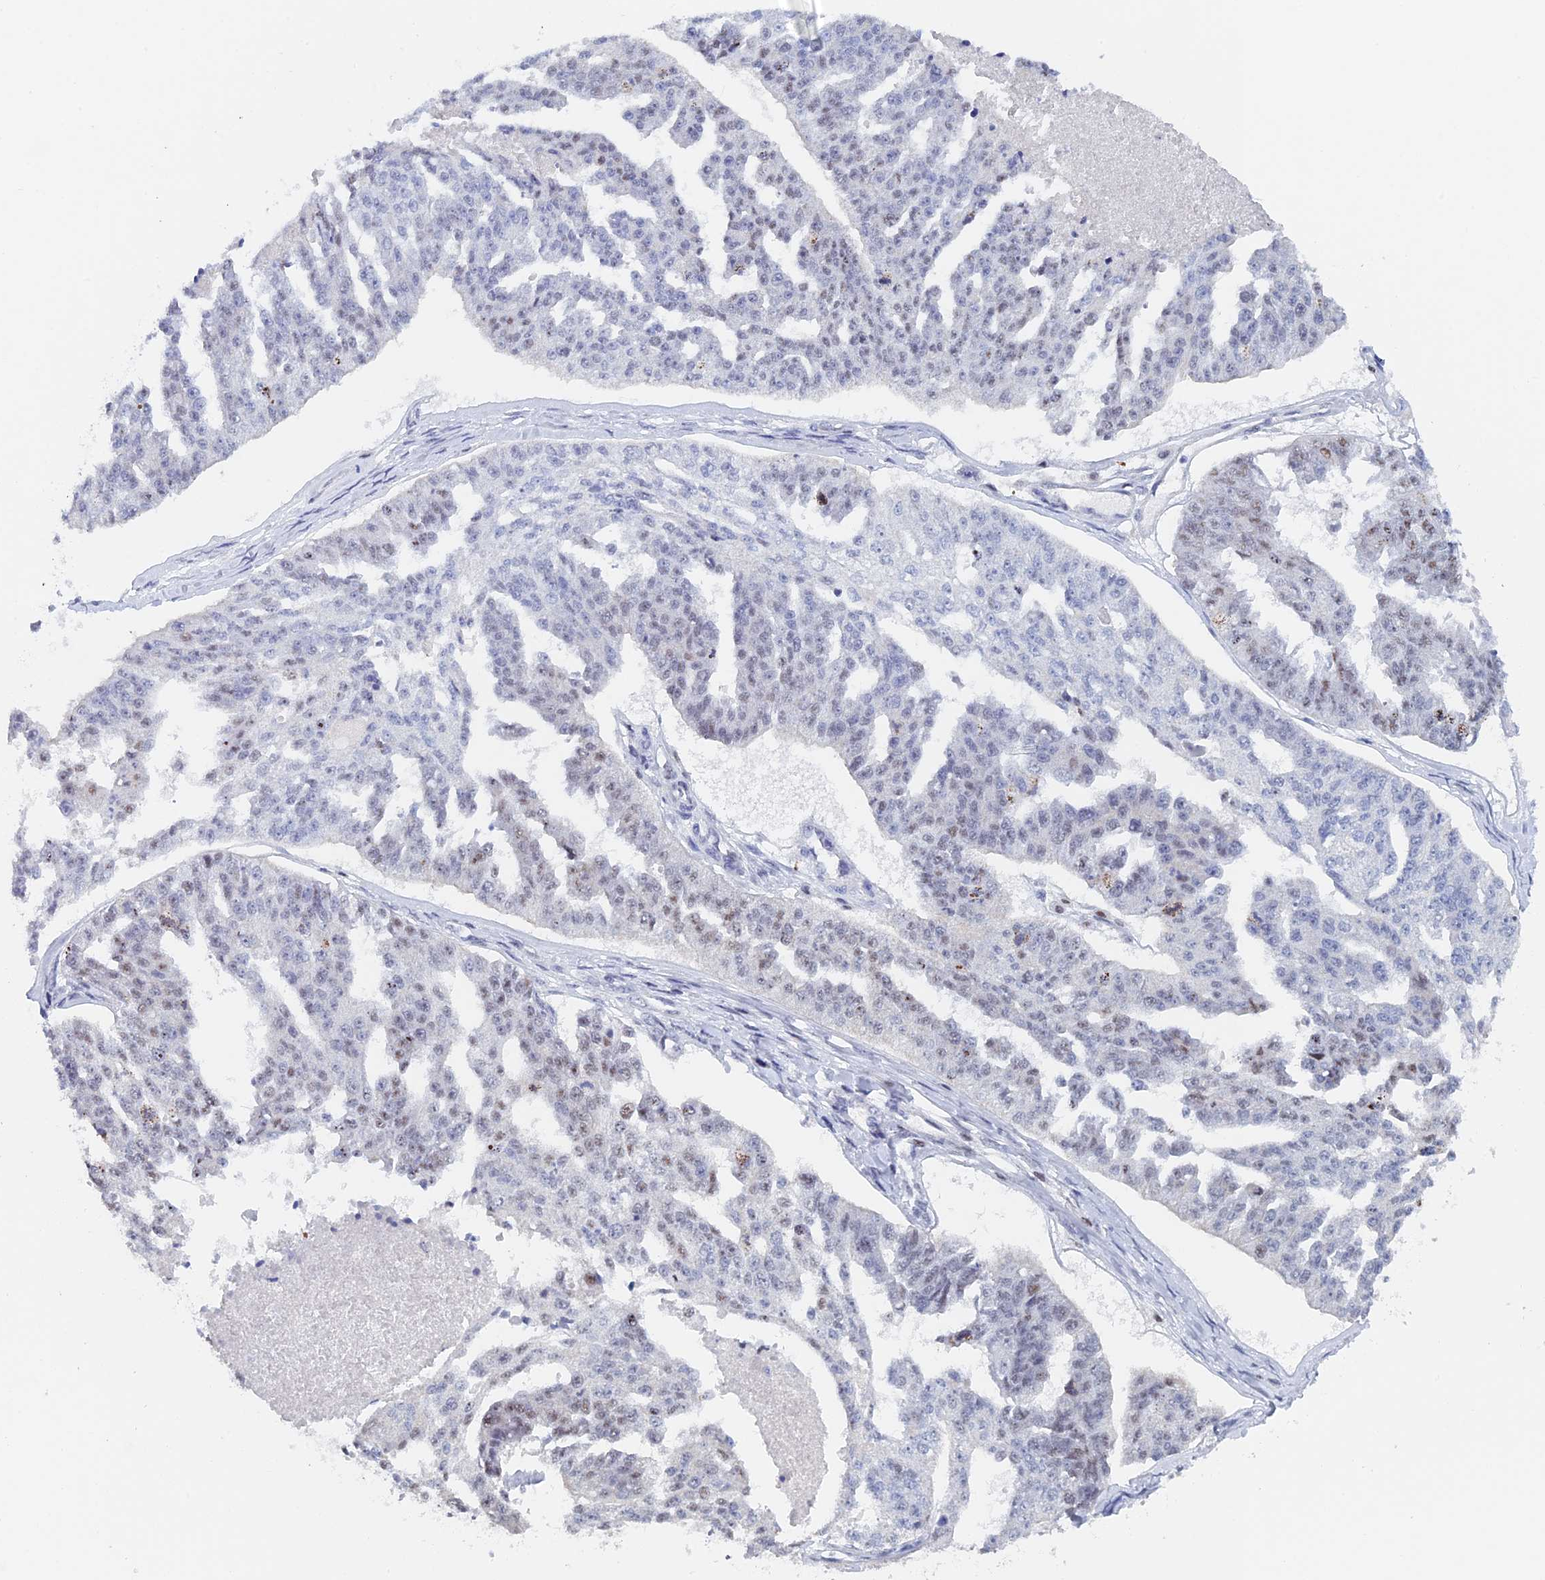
{"staining": {"intensity": "weak", "quantity": "<25%", "location": "nuclear"}, "tissue": "ovarian cancer", "cell_type": "Tumor cells", "image_type": "cancer", "snomed": [{"axis": "morphology", "description": "Cystadenocarcinoma, serous, NOS"}, {"axis": "topography", "description": "Ovary"}], "caption": "The IHC micrograph has no significant staining in tumor cells of ovarian cancer tissue. (DAB (3,3'-diaminobenzidine) immunohistochemistry visualized using brightfield microscopy, high magnification).", "gene": "GMNC", "patient": {"sex": "female", "age": 58}}